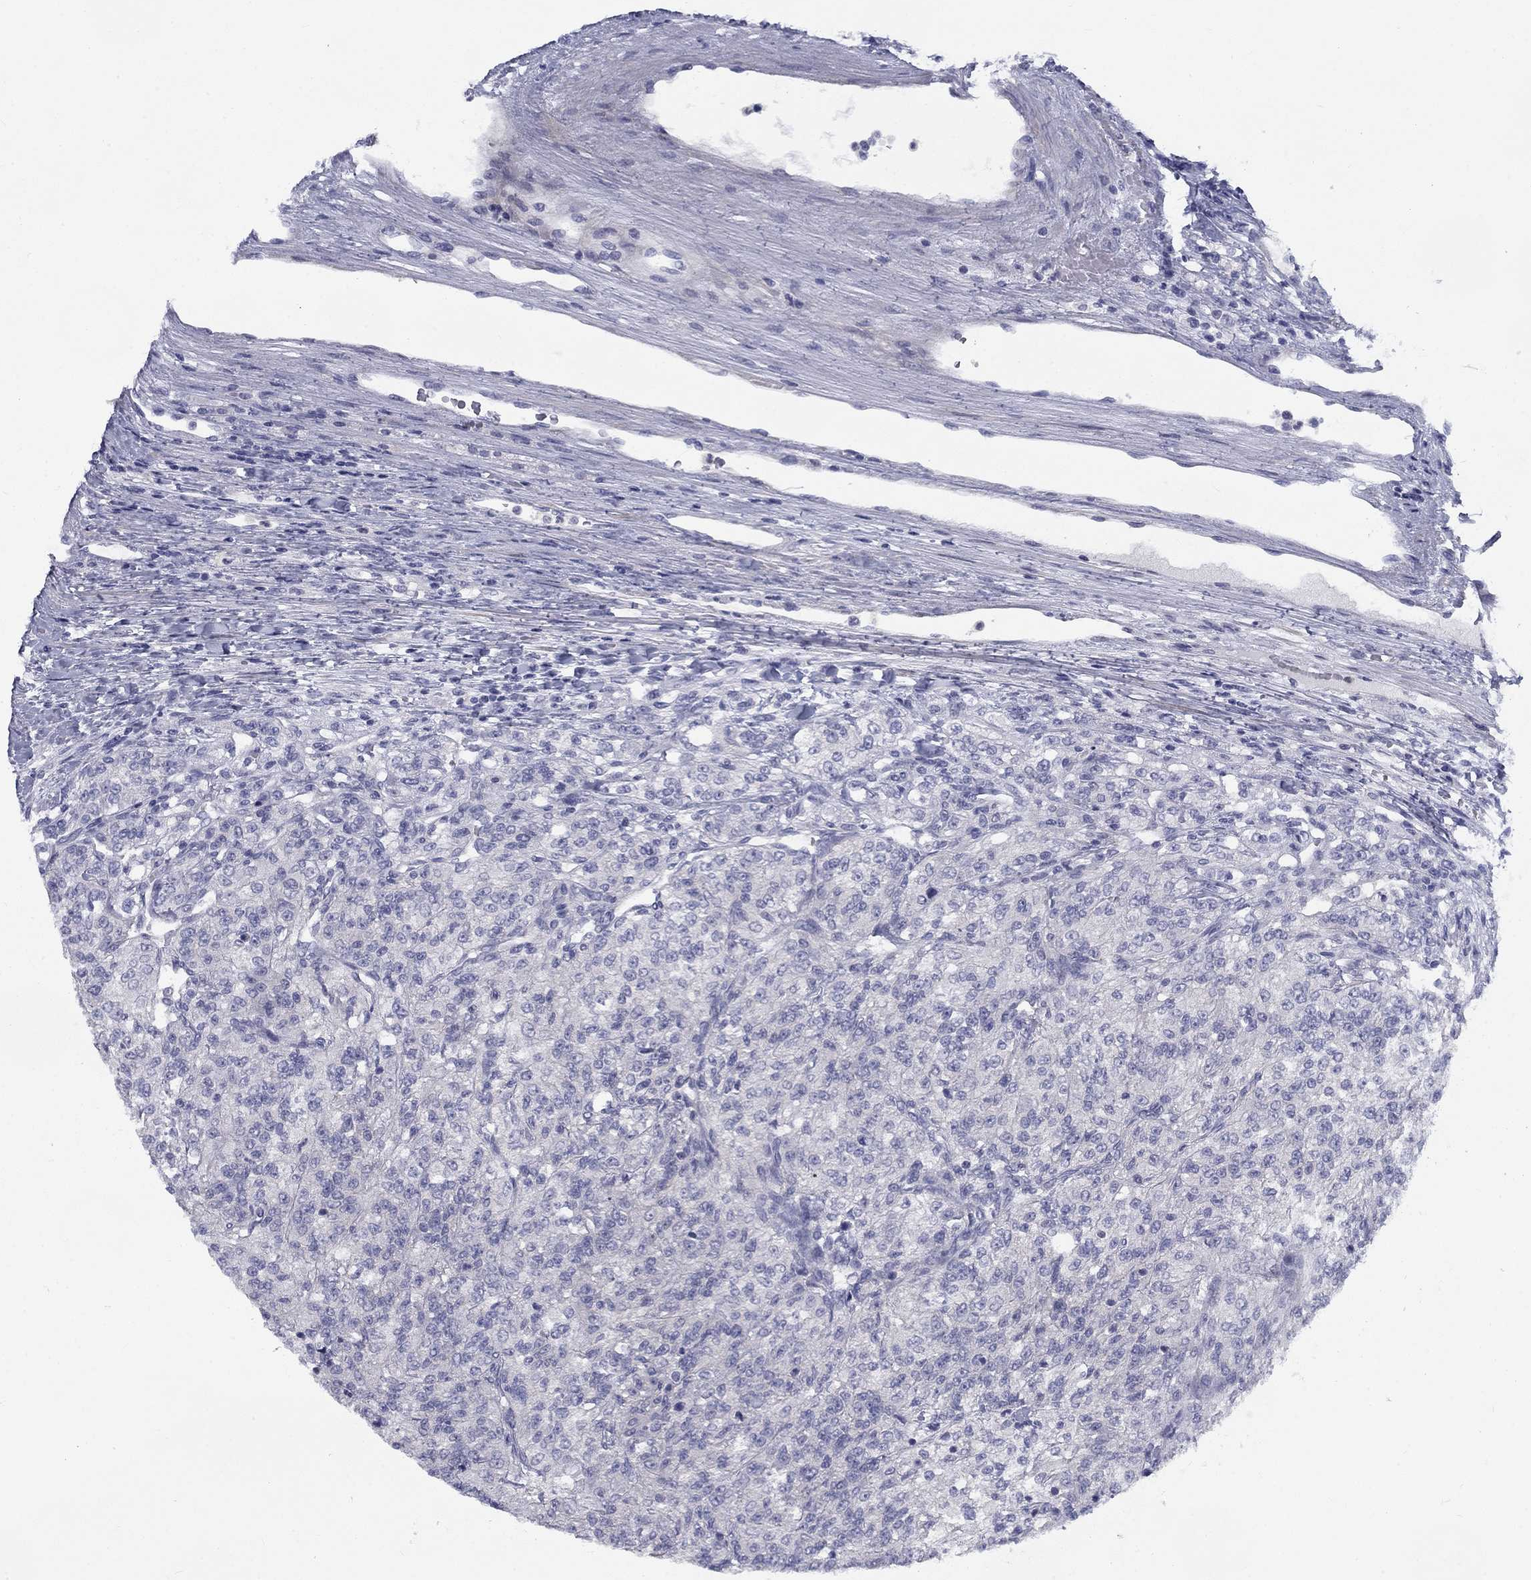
{"staining": {"intensity": "negative", "quantity": "none", "location": "none"}, "tissue": "renal cancer", "cell_type": "Tumor cells", "image_type": "cancer", "snomed": [{"axis": "morphology", "description": "Adenocarcinoma, NOS"}, {"axis": "topography", "description": "Kidney"}], "caption": "Protein analysis of renal adenocarcinoma shows no significant staining in tumor cells.", "gene": "CACNA1A", "patient": {"sex": "female", "age": 63}}